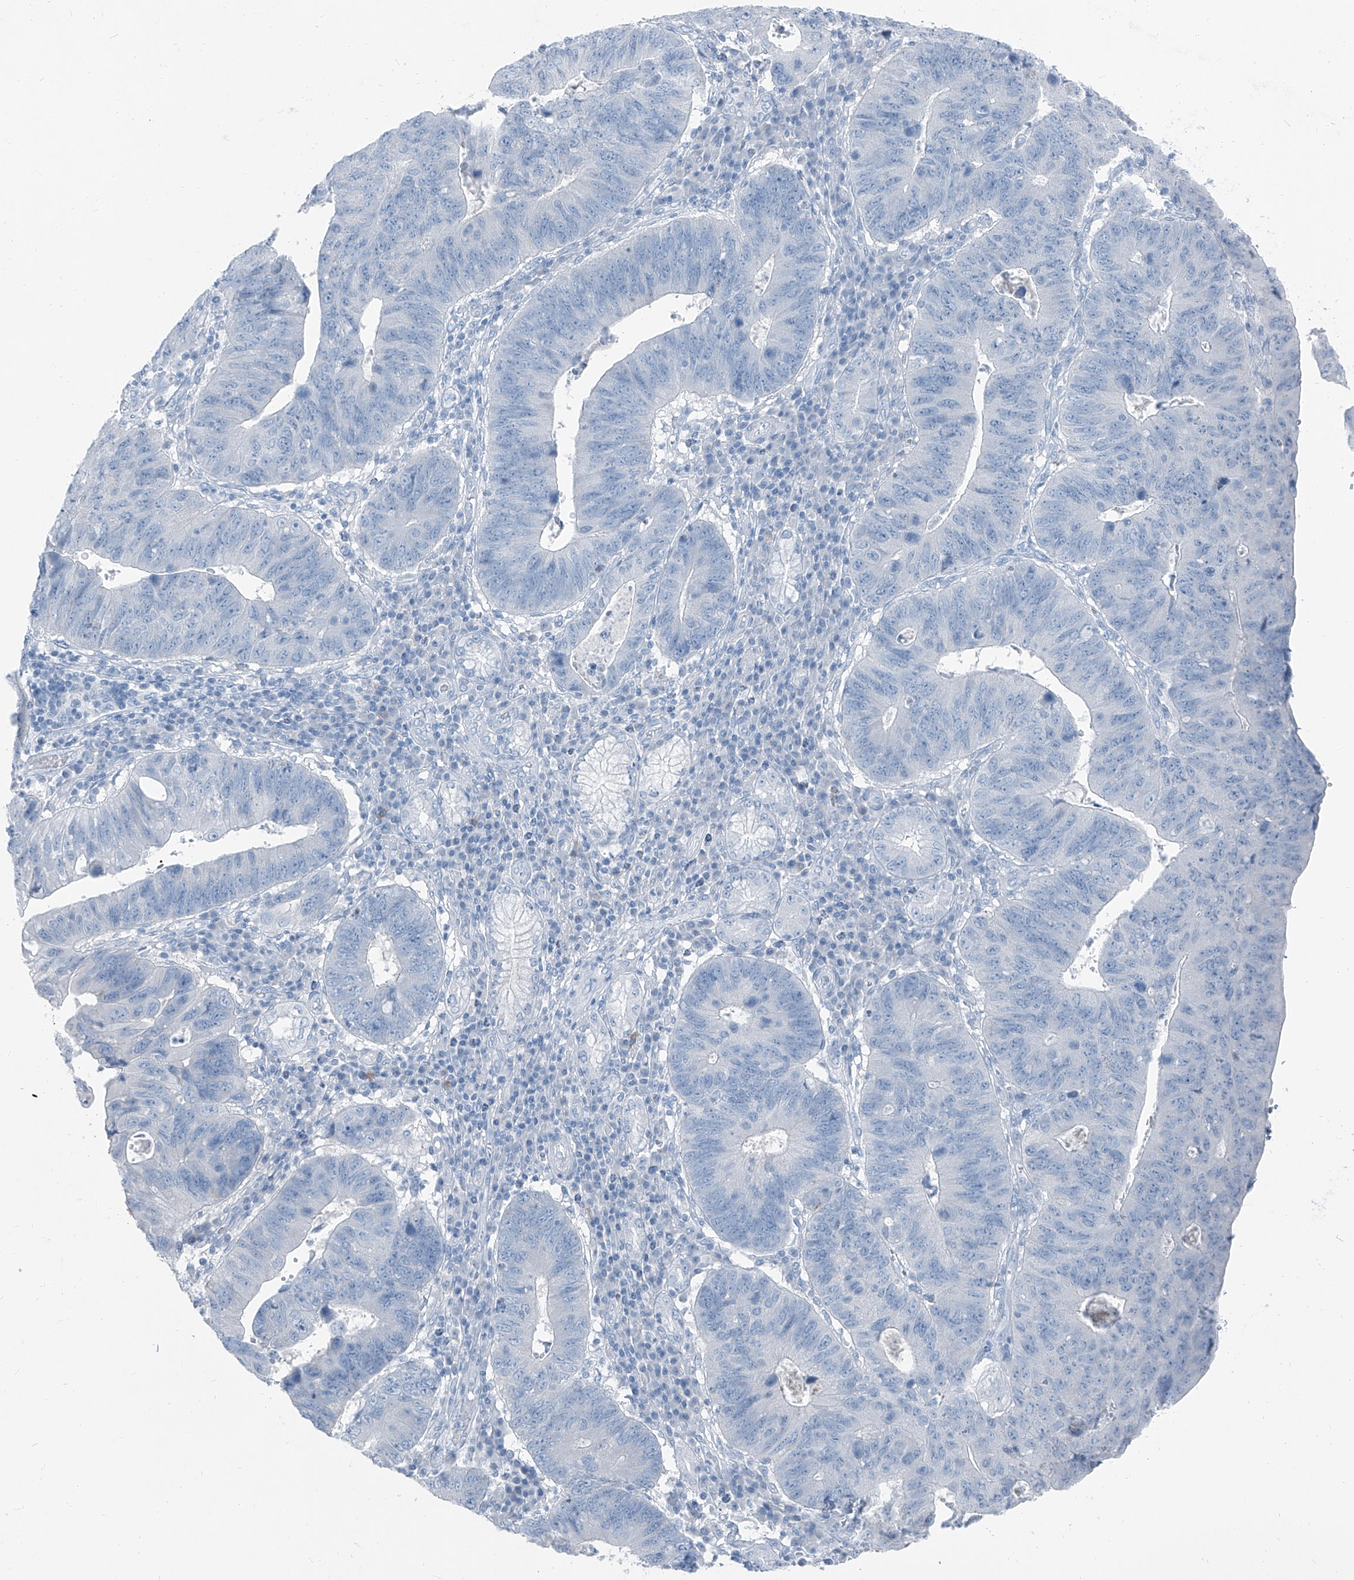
{"staining": {"intensity": "negative", "quantity": "none", "location": "none"}, "tissue": "stomach cancer", "cell_type": "Tumor cells", "image_type": "cancer", "snomed": [{"axis": "morphology", "description": "Adenocarcinoma, NOS"}, {"axis": "topography", "description": "Stomach"}], "caption": "This is an immunohistochemistry (IHC) histopathology image of human stomach cancer (adenocarcinoma). There is no expression in tumor cells.", "gene": "RGN", "patient": {"sex": "male", "age": 59}}